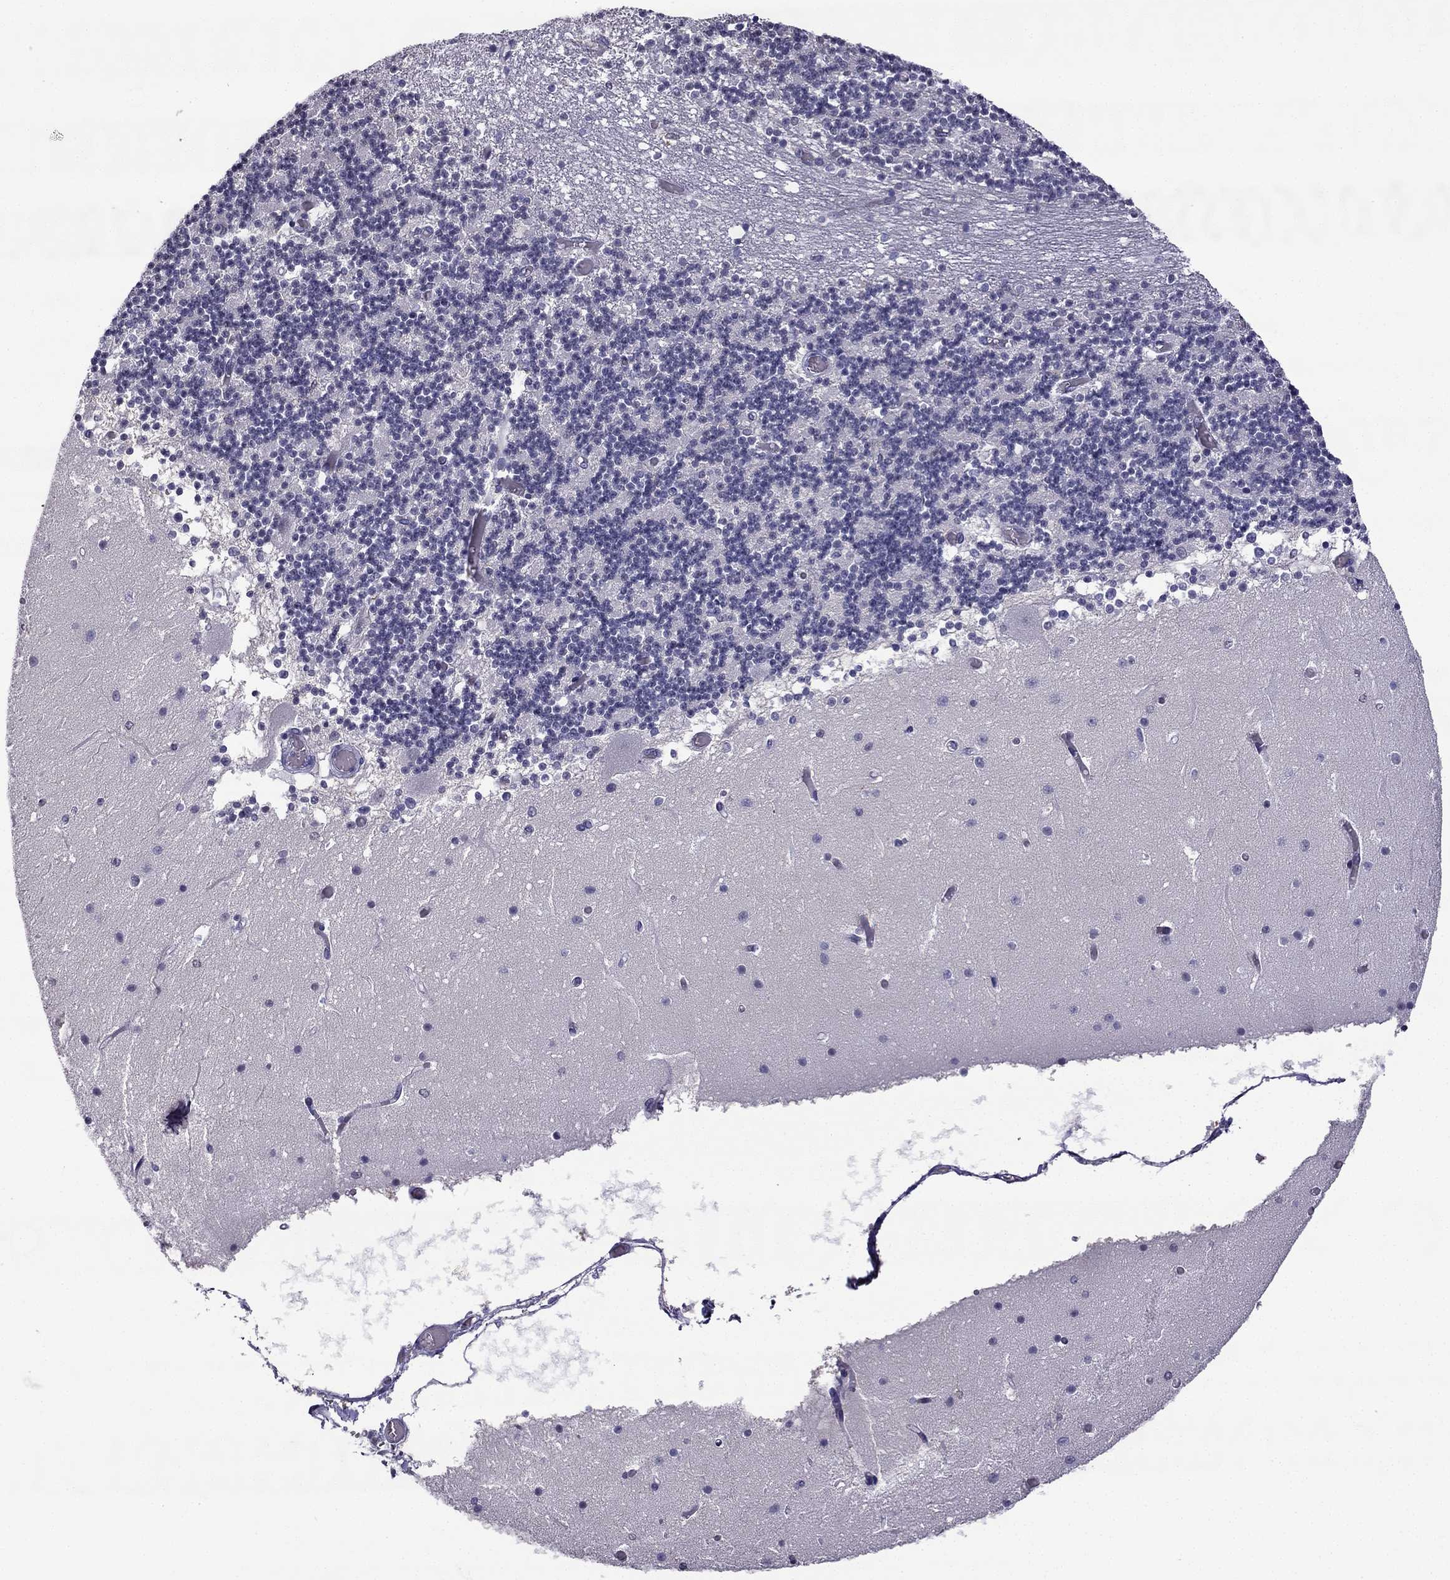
{"staining": {"intensity": "negative", "quantity": "none", "location": "none"}, "tissue": "cerebellum", "cell_type": "Cells in granular layer", "image_type": "normal", "snomed": [{"axis": "morphology", "description": "Normal tissue, NOS"}, {"axis": "topography", "description": "Cerebellum"}], "caption": "IHC histopathology image of unremarkable cerebellum: cerebellum stained with DAB displays no significant protein positivity in cells in granular layer. Nuclei are stained in blue.", "gene": "CCK", "patient": {"sex": "female", "age": 28}}